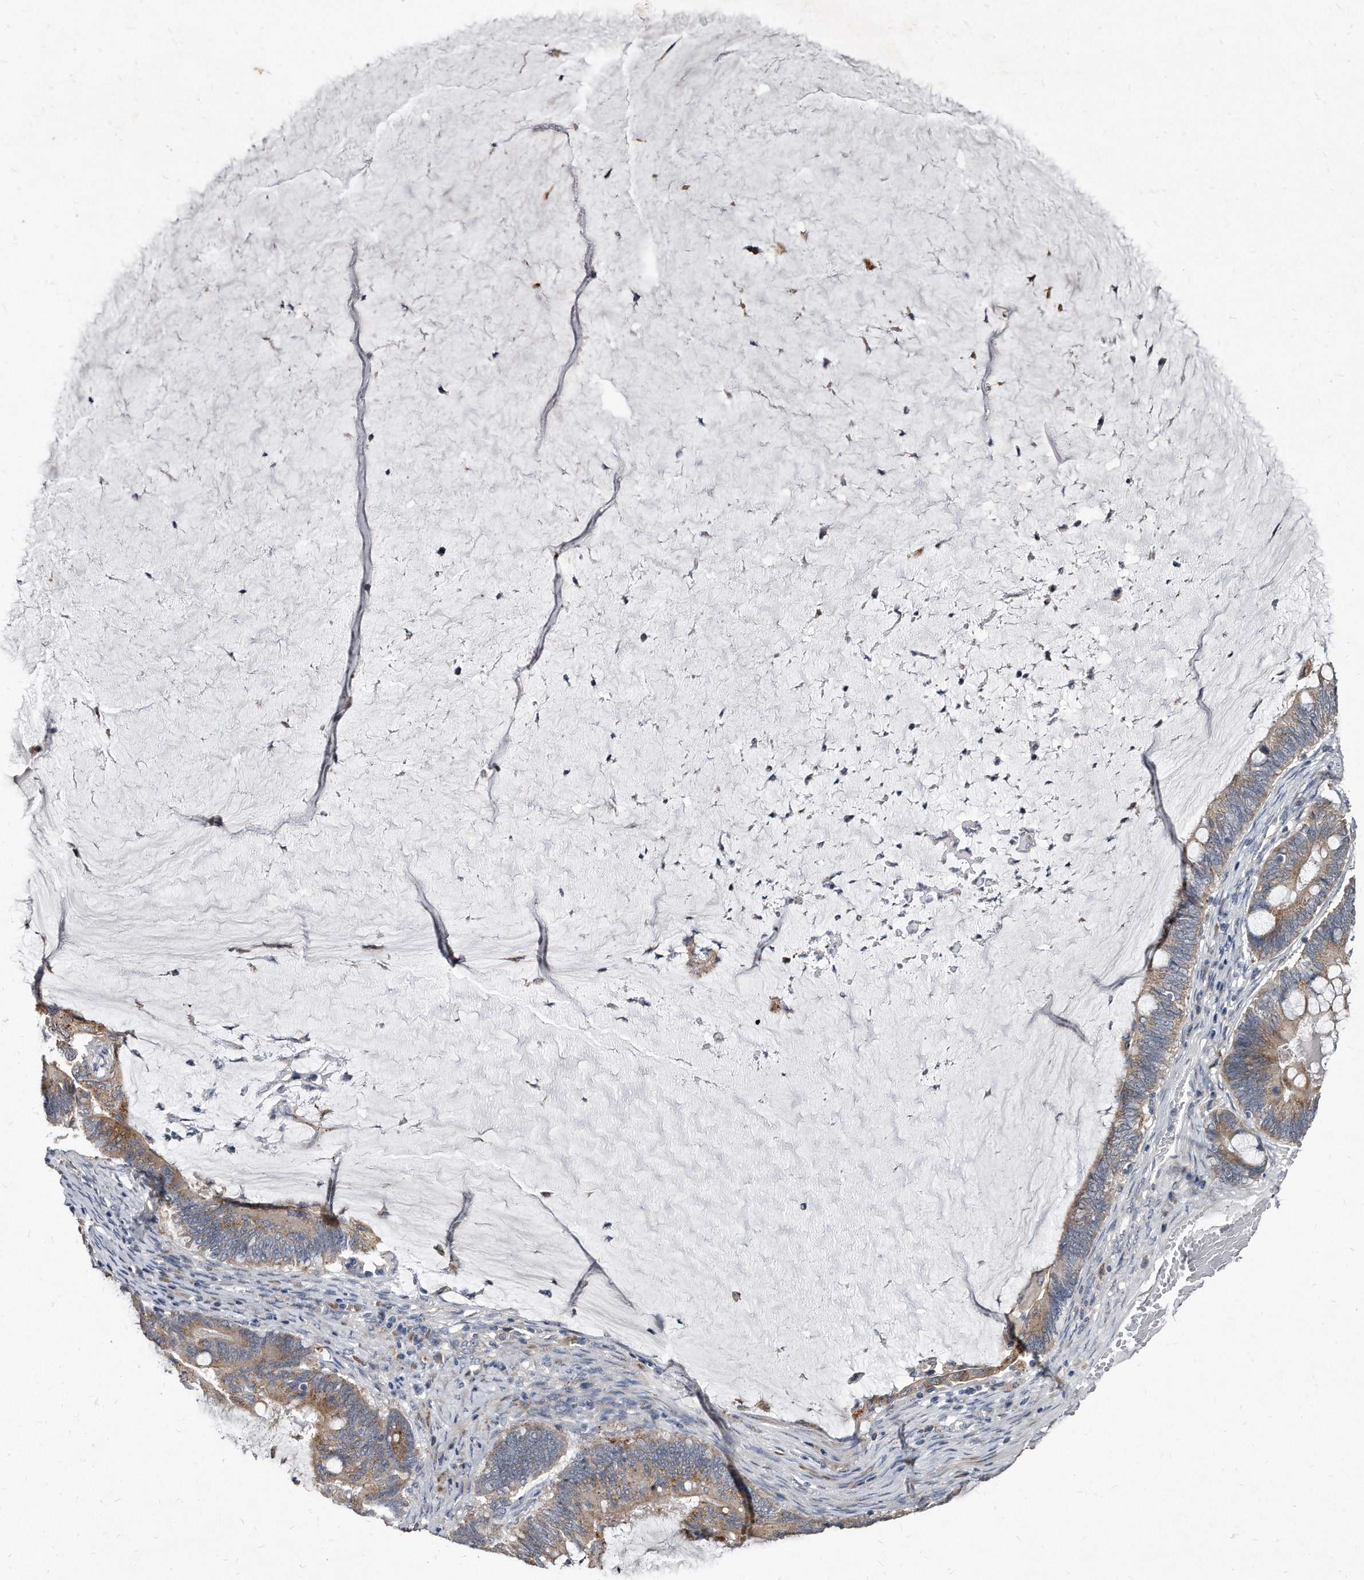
{"staining": {"intensity": "moderate", "quantity": ">75%", "location": "cytoplasmic/membranous"}, "tissue": "ovarian cancer", "cell_type": "Tumor cells", "image_type": "cancer", "snomed": [{"axis": "morphology", "description": "Cystadenocarcinoma, mucinous, NOS"}, {"axis": "topography", "description": "Ovary"}], "caption": "A photomicrograph showing moderate cytoplasmic/membranous staining in about >75% of tumor cells in ovarian cancer (mucinous cystadenocarcinoma), as visualized by brown immunohistochemical staining.", "gene": "KLHDC3", "patient": {"sex": "female", "age": 61}}